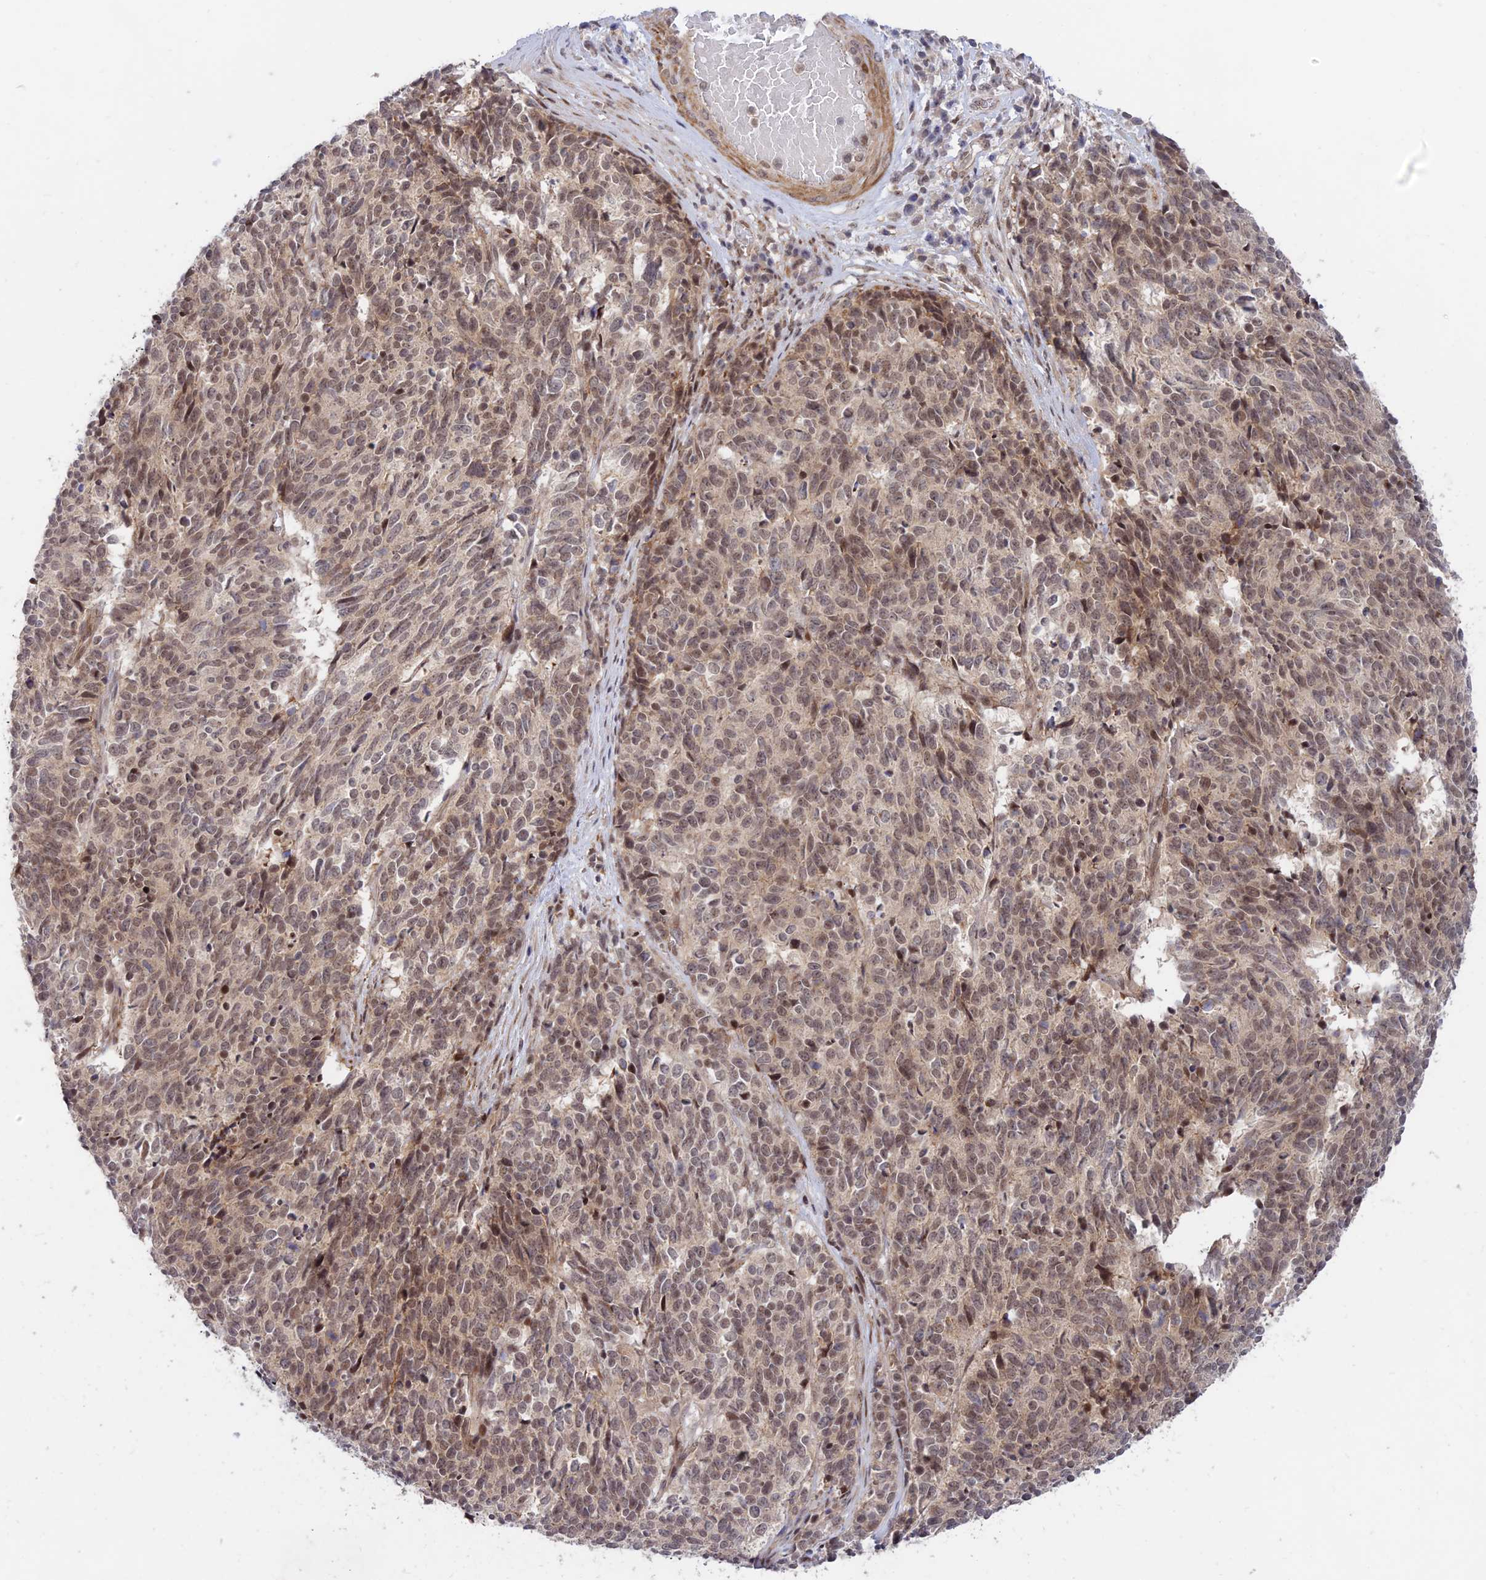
{"staining": {"intensity": "moderate", "quantity": ">75%", "location": "nuclear"}, "tissue": "cervical cancer", "cell_type": "Tumor cells", "image_type": "cancer", "snomed": [{"axis": "morphology", "description": "Squamous cell carcinoma, NOS"}, {"axis": "topography", "description": "Cervix"}], "caption": "Moderate nuclear expression is appreciated in about >75% of tumor cells in squamous cell carcinoma (cervical).", "gene": "ZNF85", "patient": {"sex": "female", "age": 29}}